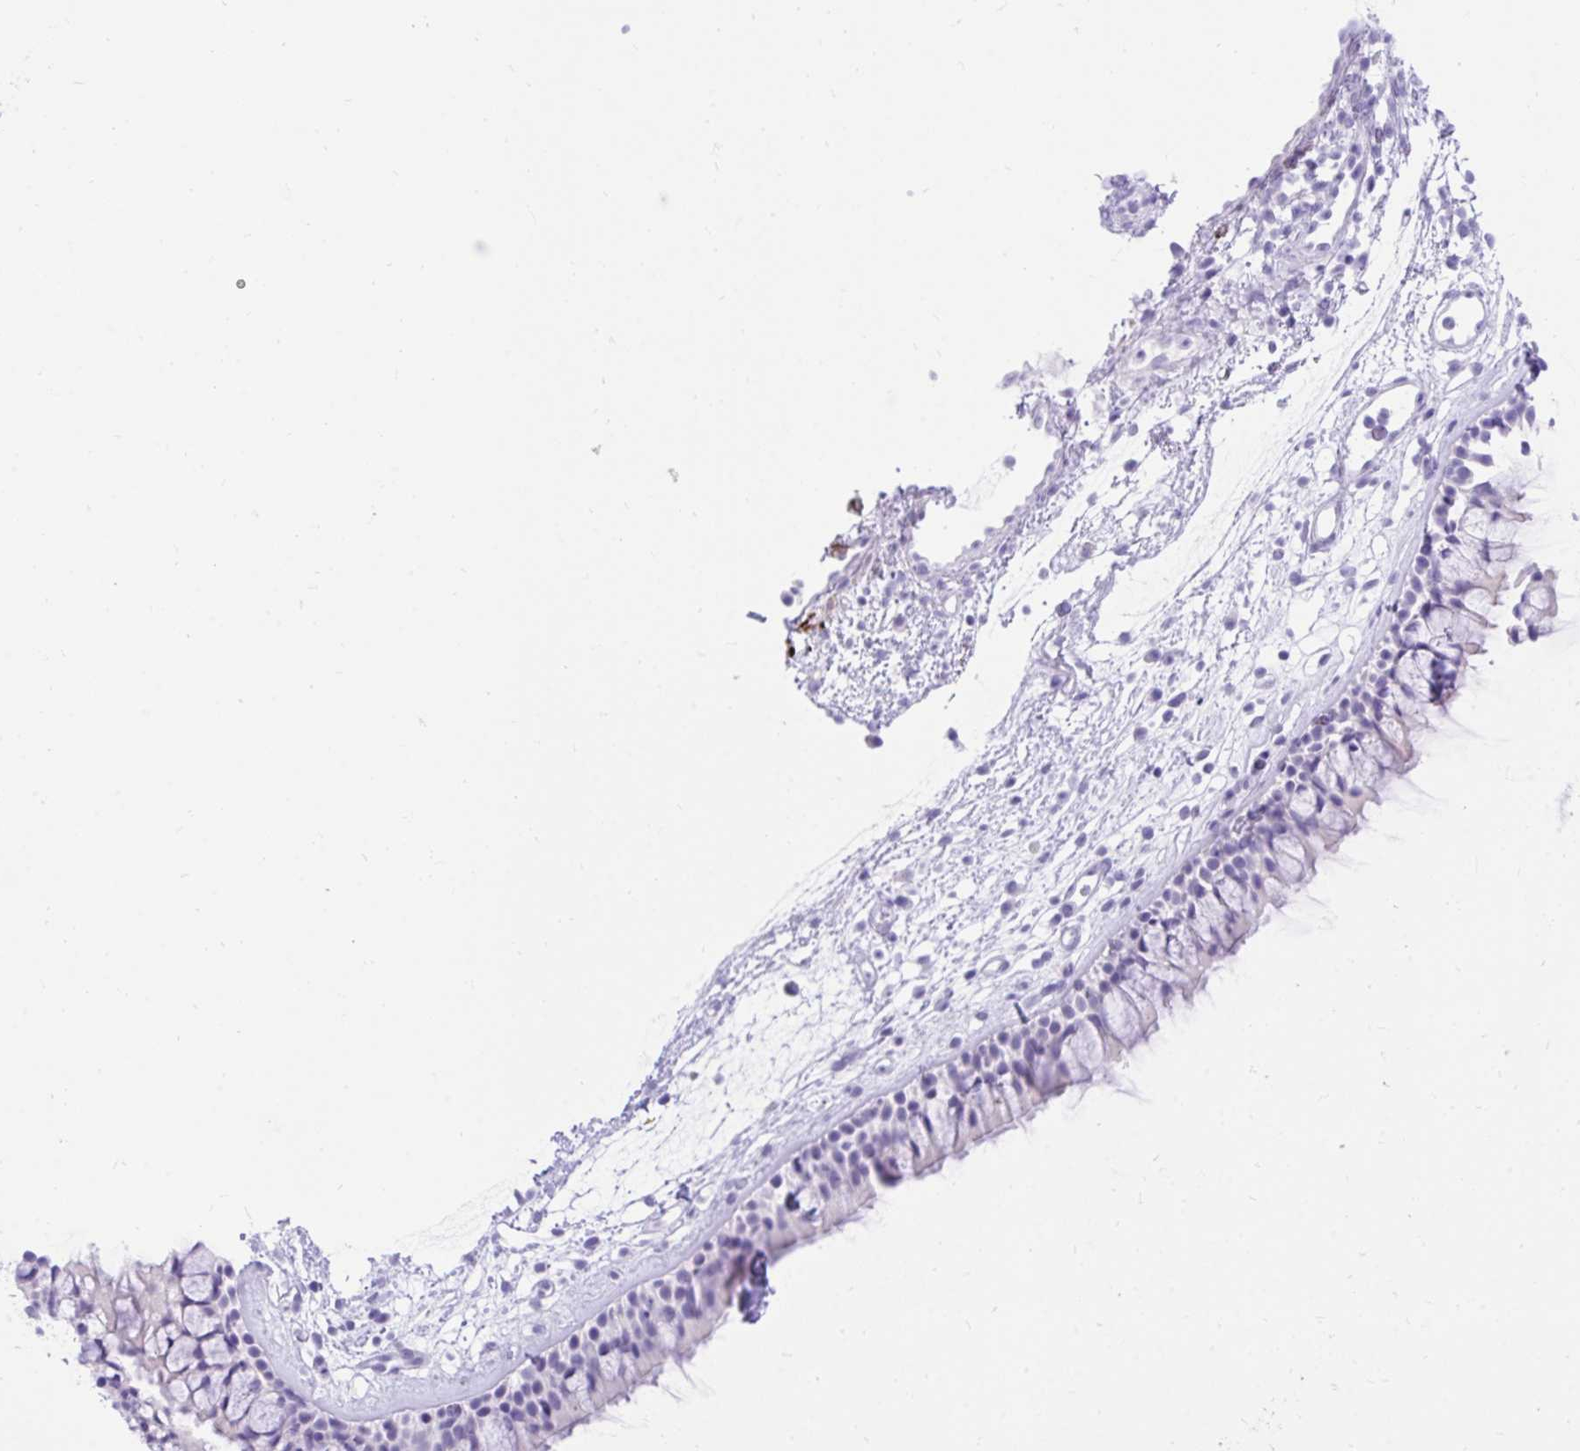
{"staining": {"intensity": "negative", "quantity": "none", "location": "none"}, "tissue": "nasopharynx", "cell_type": "Respiratory epithelial cells", "image_type": "normal", "snomed": [{"axis": "morphology", "description": "Normal tissue, NOS"}, {"axis": "topography", "description": "Nasopharynx"}], "caption": "Immunohistochemistry photomicrograph of normal nasopharynx stained for a protein (brown), which shows no positivity in respiratory epithelial cells.", "gene": "KCNN4", "patient": {"sex": "female", "age": 70}}